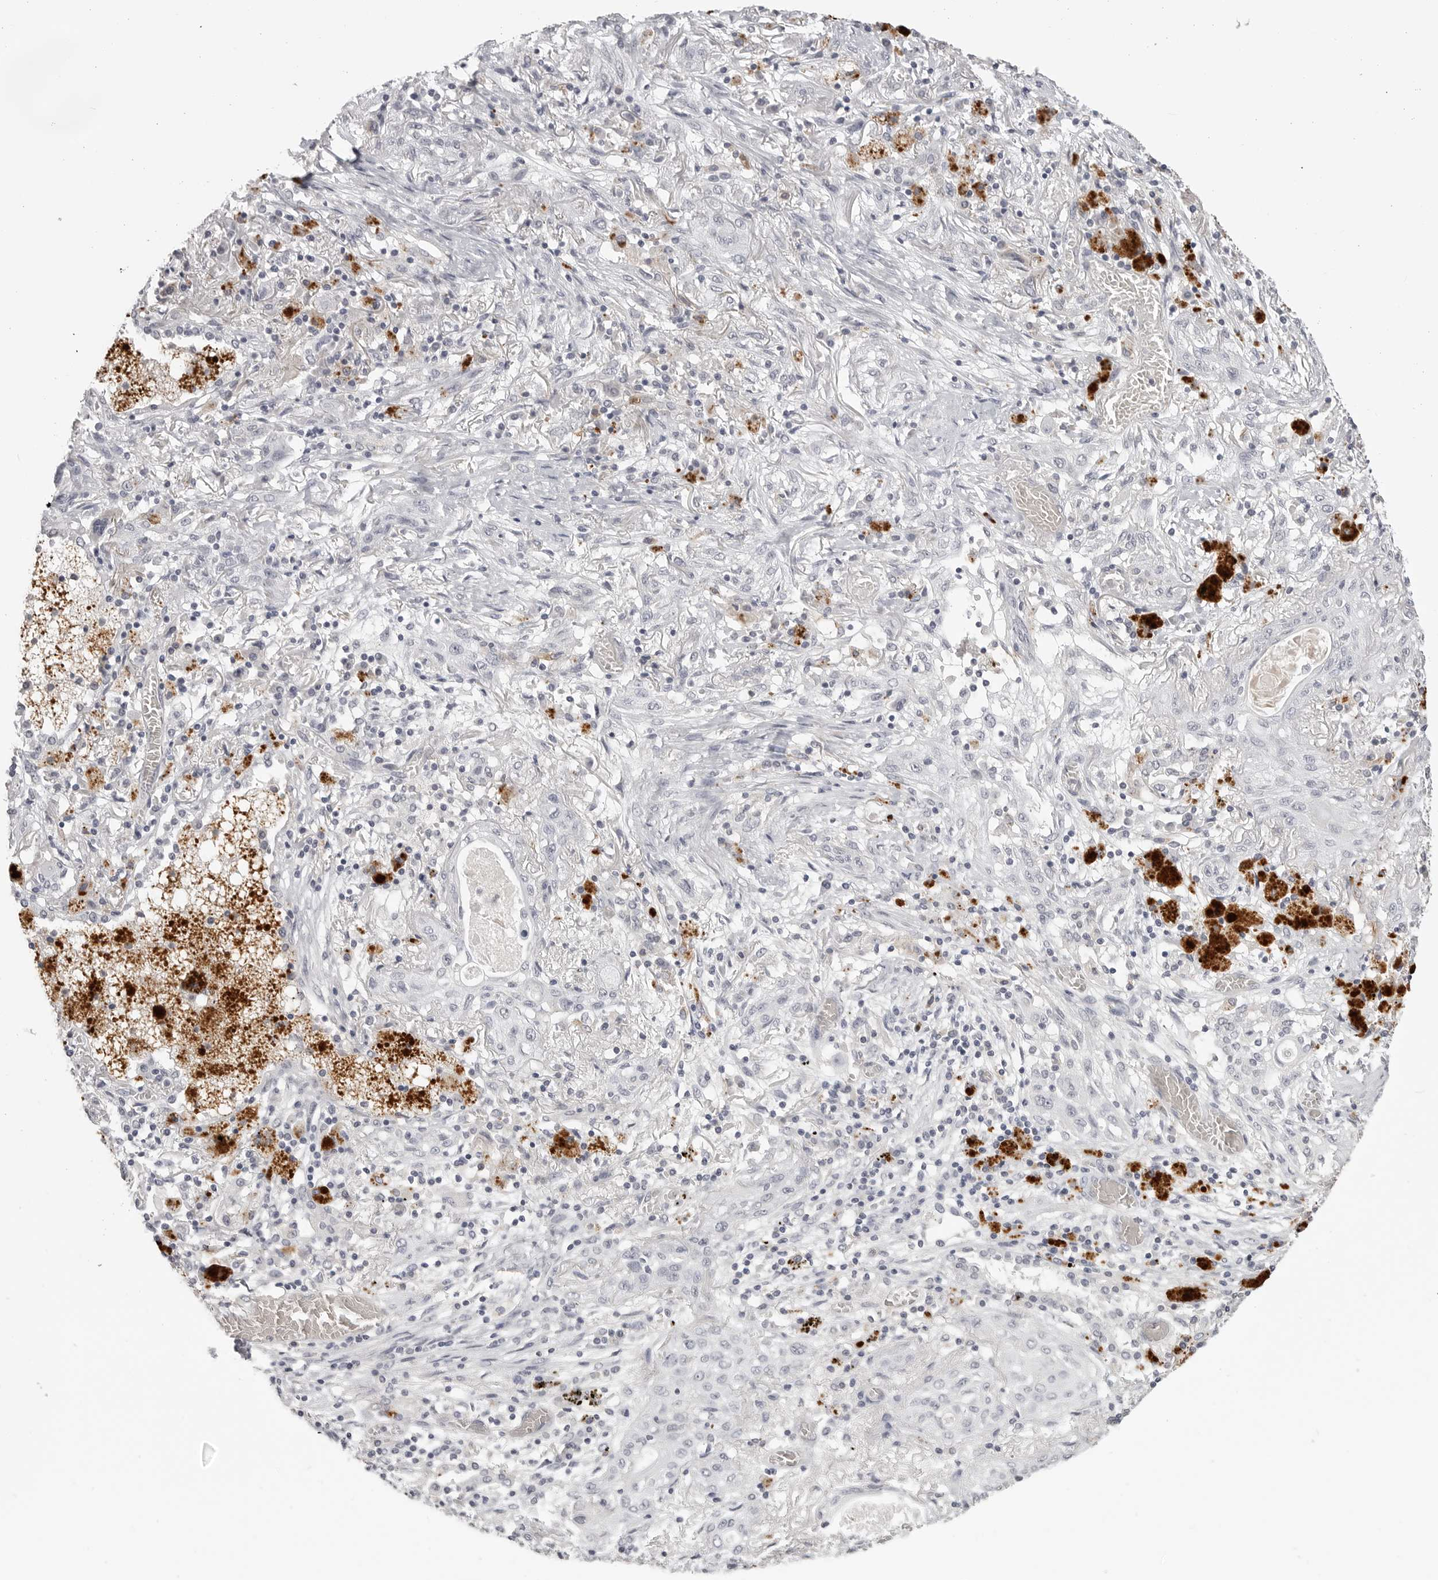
{"staining": {"intensity": "negative", "quantity": "none", "location": "none"}, "tissue": "lung cancer", "cell_type": "Tumor cells", "image_type": "cancer", "snomed": [{"axis": "morphology", "description": "Squamous cell carcinoma, NOS"}, {"axis": "topography", "description": "Lung"}], "caption": "The micrograph displays no significant positivity in tumor cells of lung cancer (squamous cell carcinoma).", "gene": "PRSS1", "patient": {"sex": "female", "age": 47}}